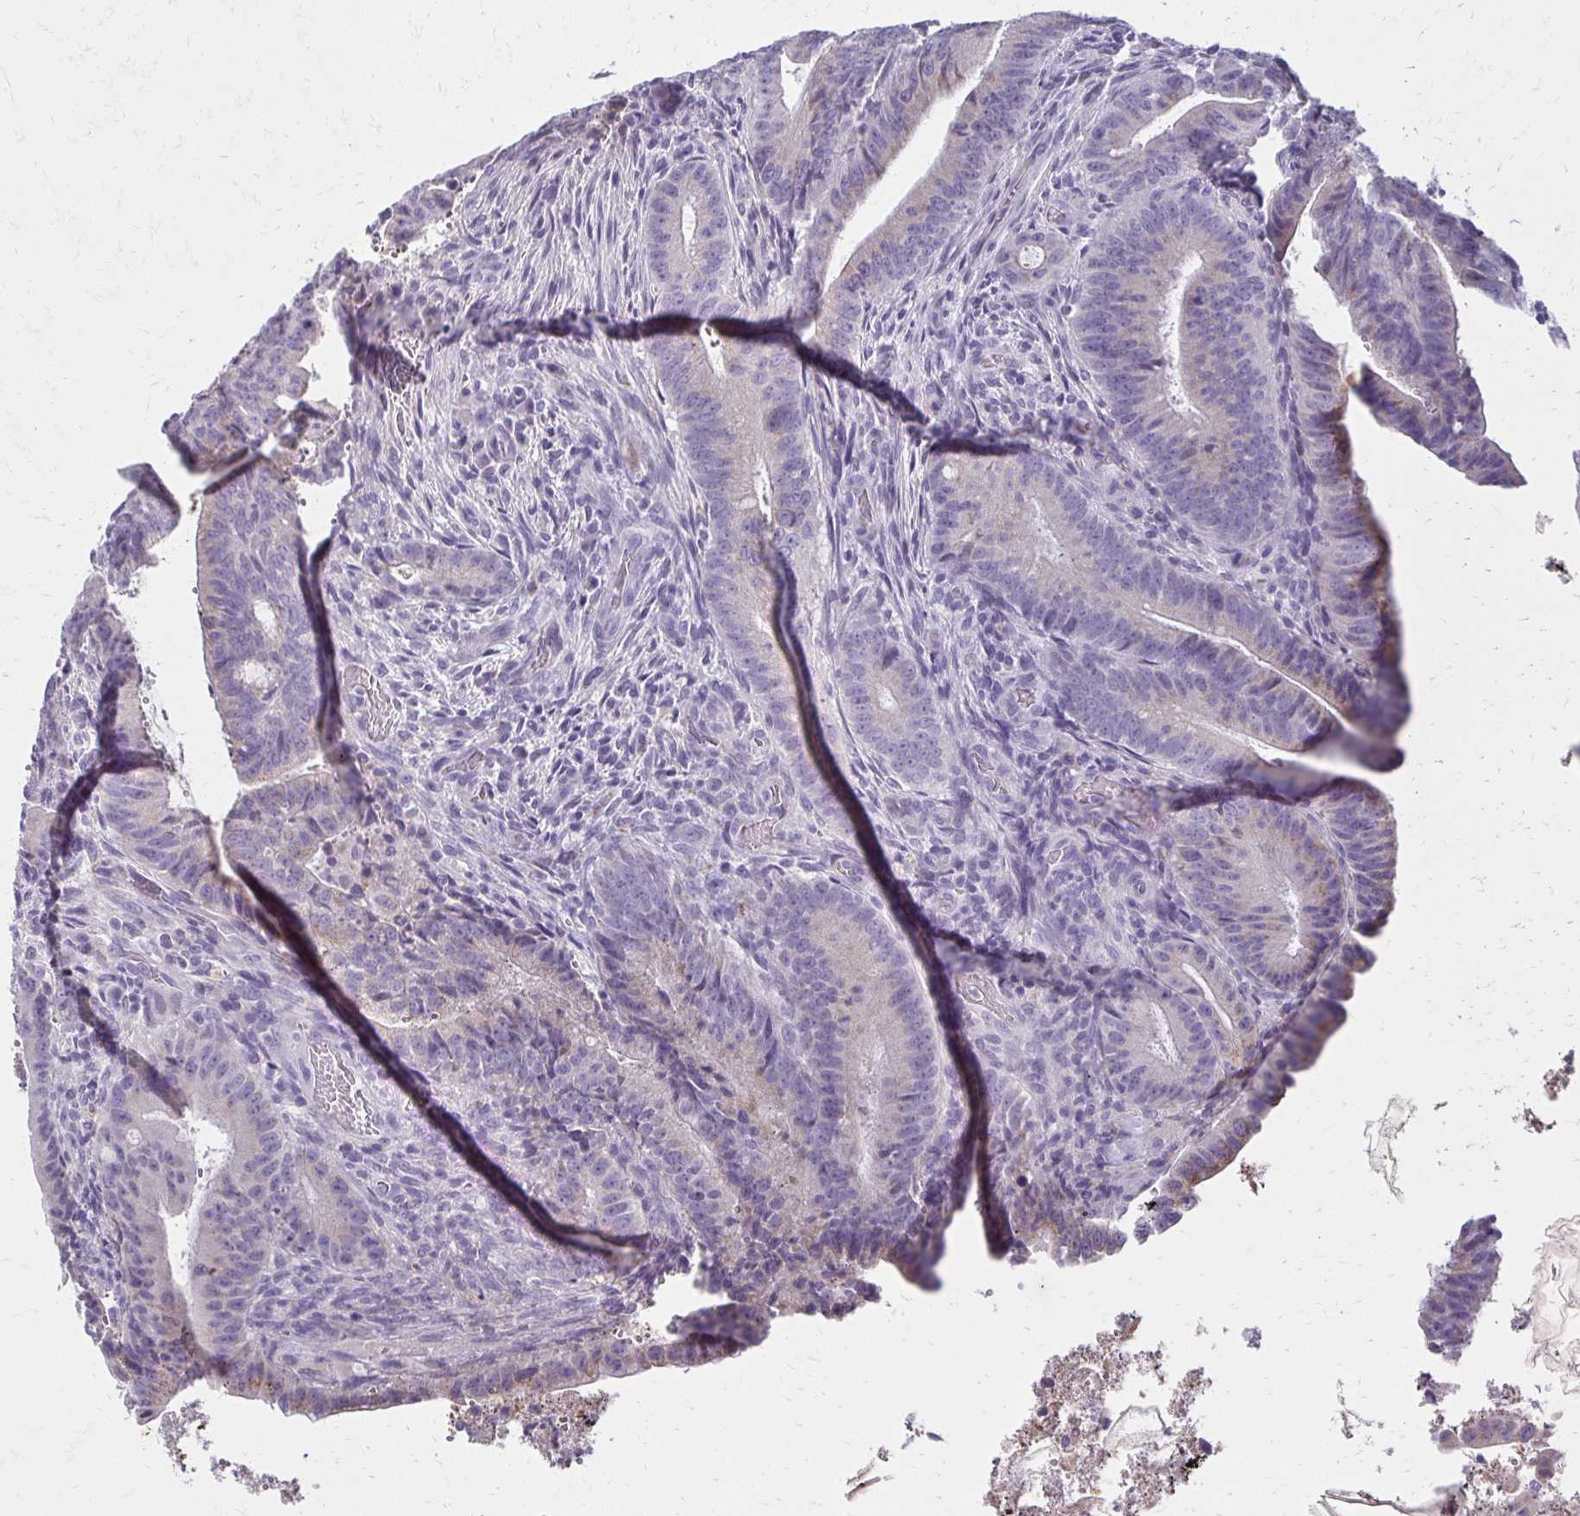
{"staining": {"intensity": "negative", "quantity": "none", "location": "none"}, "tissue": "colorectal cancer", "cell_type": "Tumor cells", "image_type": "cancer", "snomed": [{"axis": "morphology", "description": "Adenocarcinoma, NOS"}, {"axis": "topography", "description": "Colon"}], "caption": "The IHC micrograph has no significant positivity in tumor cells of colorectal cancer tissue.", "gene": "BBS12", "patient": {"sex": "female", "age": 43}}